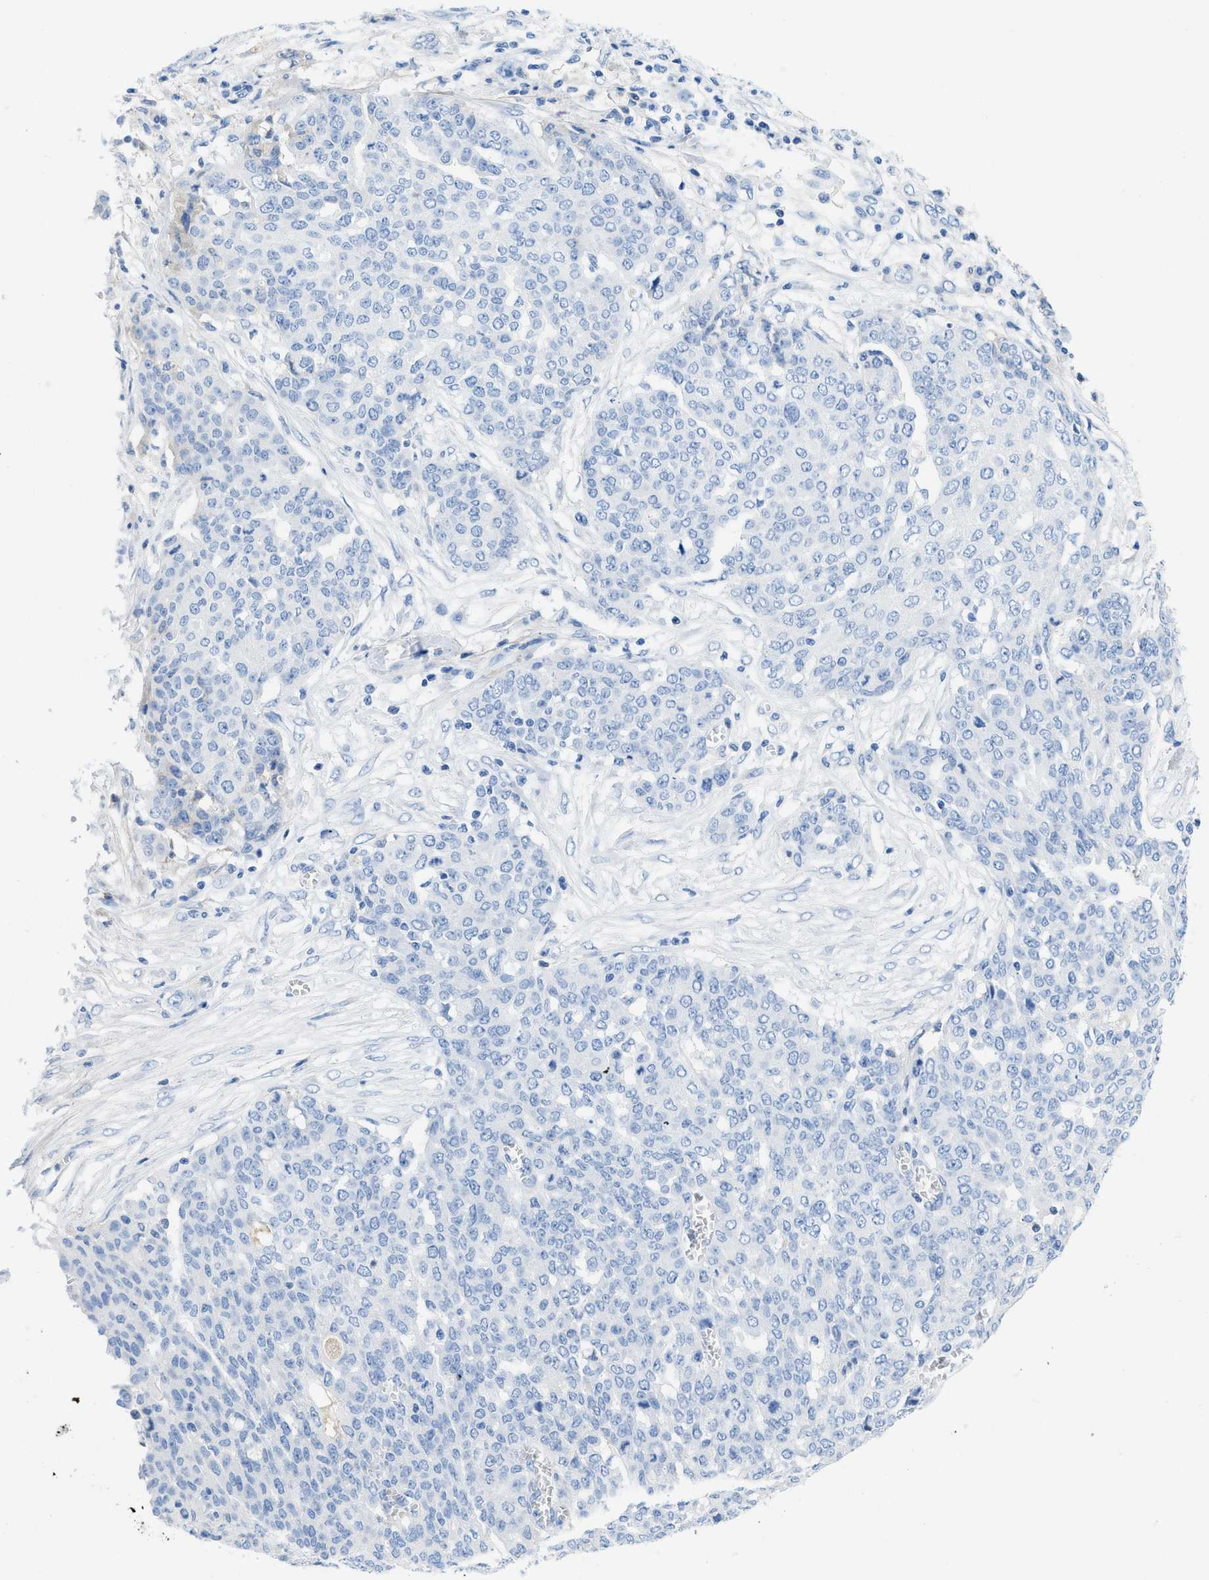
{"staining": {"intensity": "negative", "quantity": "none", "location": "none"}, "tissue": "ovarian cancer", "cell_type": "Tumor cells", "image_type": "cancer", "snomed": [{"axis": "morphology", "description": "Cystadenocarcinoma, serous, NOS"}, {"axis": "topography", "description": "Soft tissue"}, {"axis": "topography", "description": "Ovary"}], "caption": "Immunohistochemical staining of serous cystadenocarcinoma (ovarian) displays no significant staining in tumor cells. Brightfield microscopy of IHC stained with DAB (brown) and hematoxylin (blue), captured at high magnification.", "gene": "COL3A1", "patient": {"sex": "female", "age": 57}}